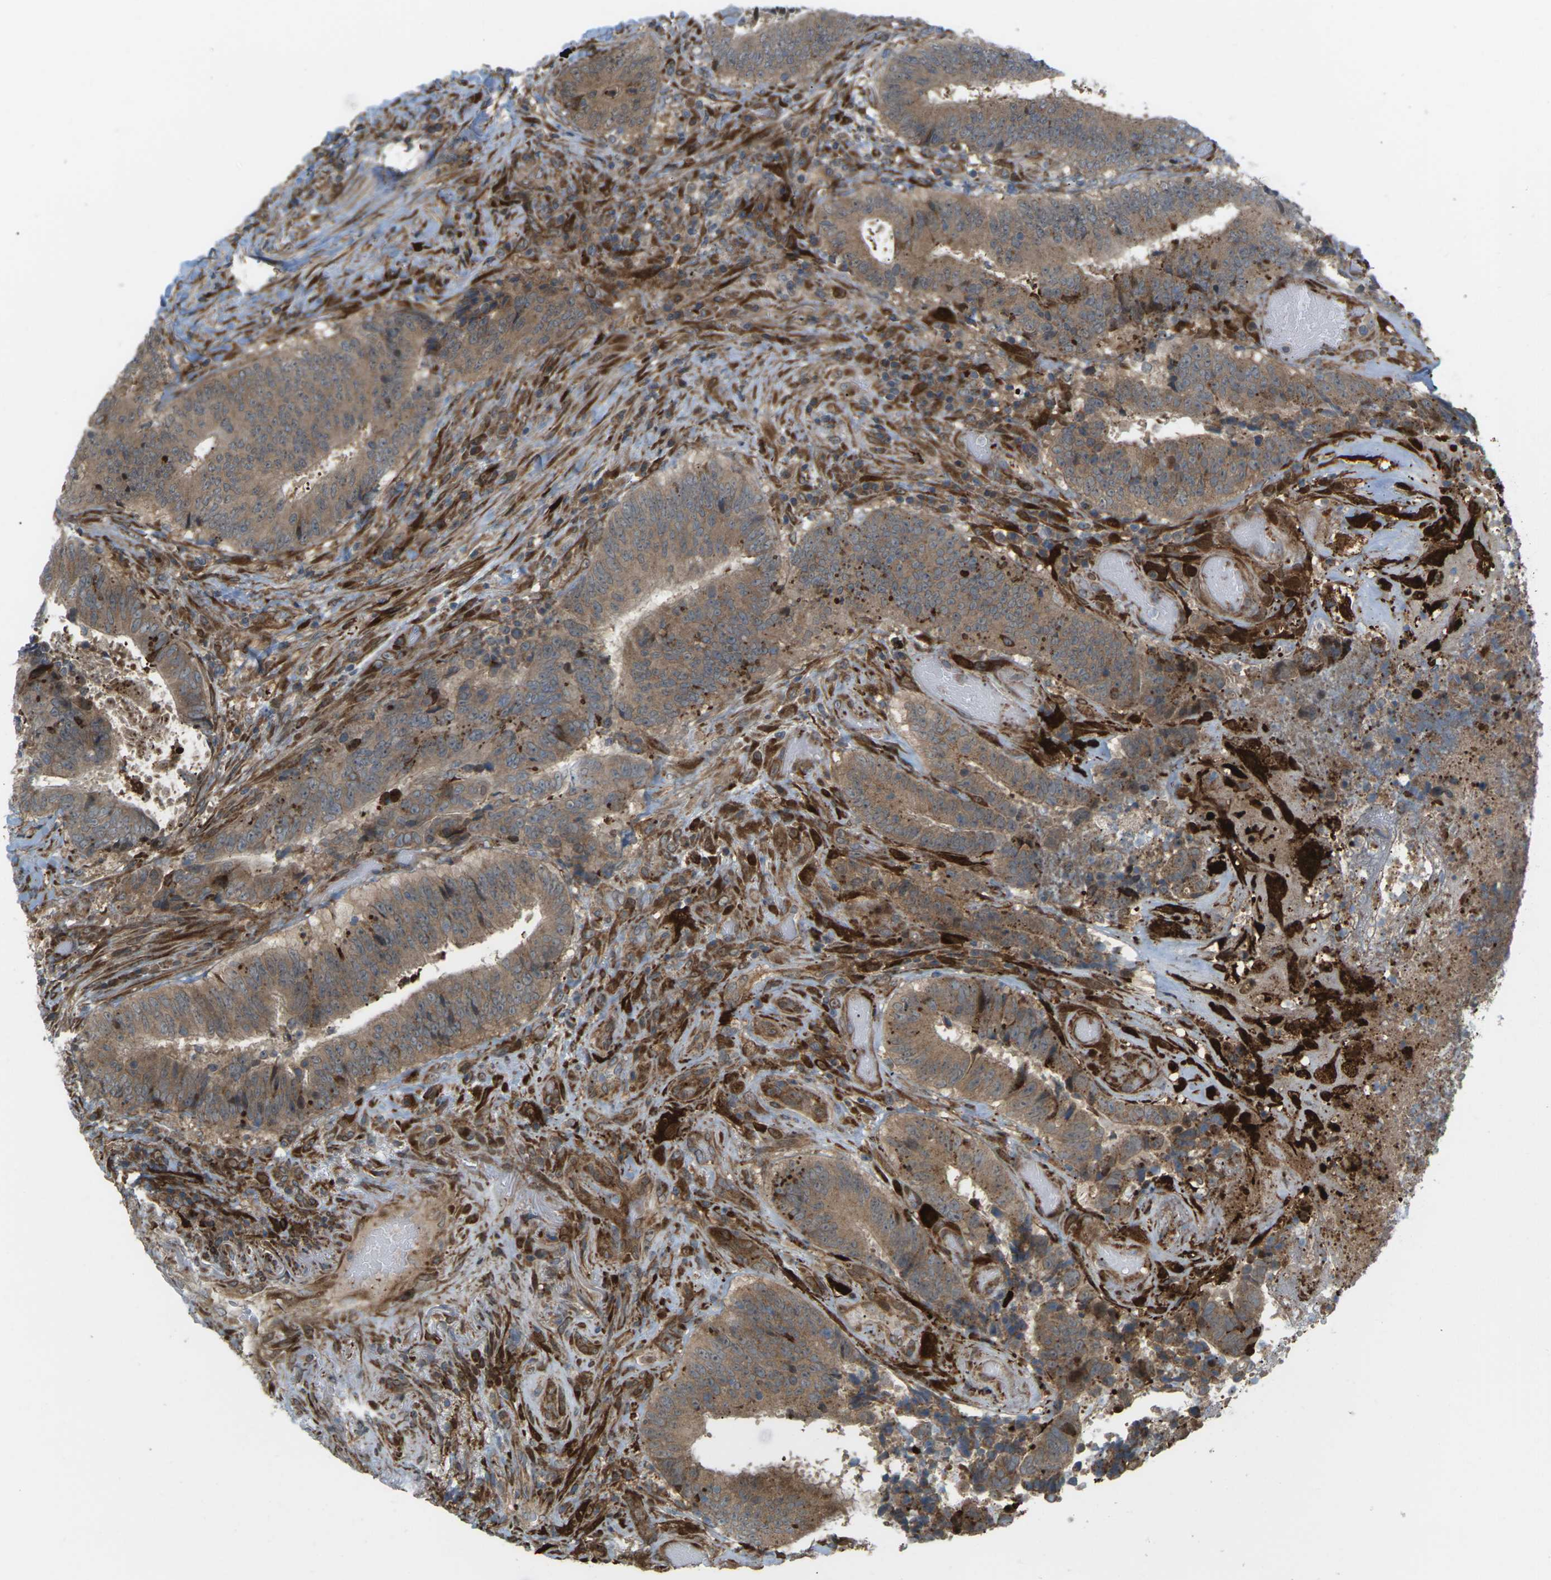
{"staining": {"intensity": "moderate", "quantity": ">75%", "location": "cytoplasmic/membranous"}, "tissue": "colorectal cancer", "cell_type": "Tumor cells", "image_type": "cancer", "snomed": [{"axis": "morphology", "description": "Adenocarcinoma, NOS"}, {"axis": "topography", "description": "Rectum"}], "caption": "High-power microscopy captured an immunohistochemistry (IHC) micrograph of colorectal adenocarcinoma, revealing moderate cytoplasmic/membranous staining in approximately >75% of tumor cells. (DAB (3,3'-diaminobenzidine) = brown stain, brightfield microscopy at high magnification).", "gene": "ROBO1", "patient": {"sex": "male", "age": 72}}